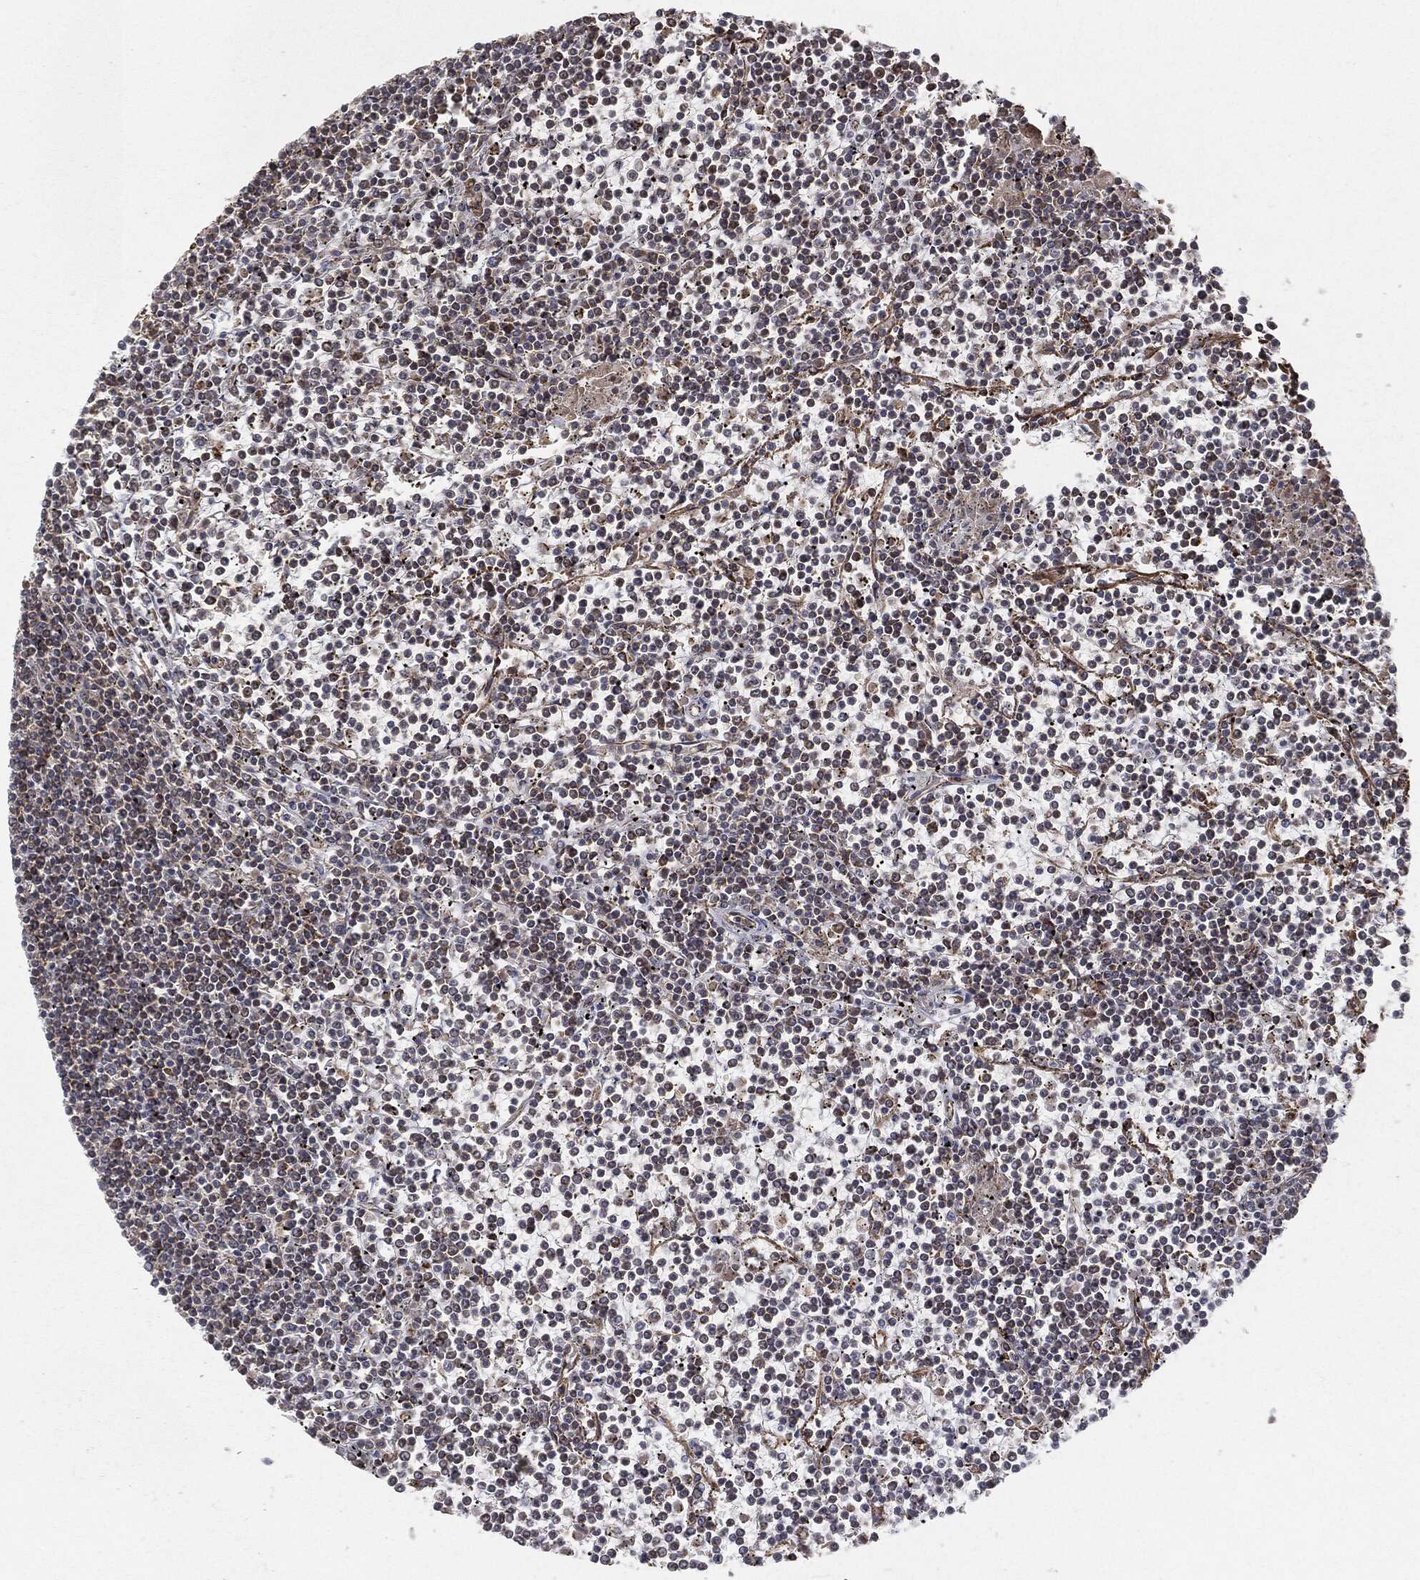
{"staining": {"intensity": "negative", "quantity": "none", "location": "none"}, "tissue": "lymphoma", "cell_type": "Tumor cells", "image_type": "cancer", "snomed": [{"axis": "morphology", "description": "Malignant lymphoma, non-Hodgkin's type, Low grade"}, {"axis": "topography", "description": "Spleen"}], "caption": "Tumor cells are negative for brown protein staining in low-grade malignant lymphoma, non-Hodgkin's type.", "gene": "TP53RK", "patient": {"sex": "female", "age": 19}}